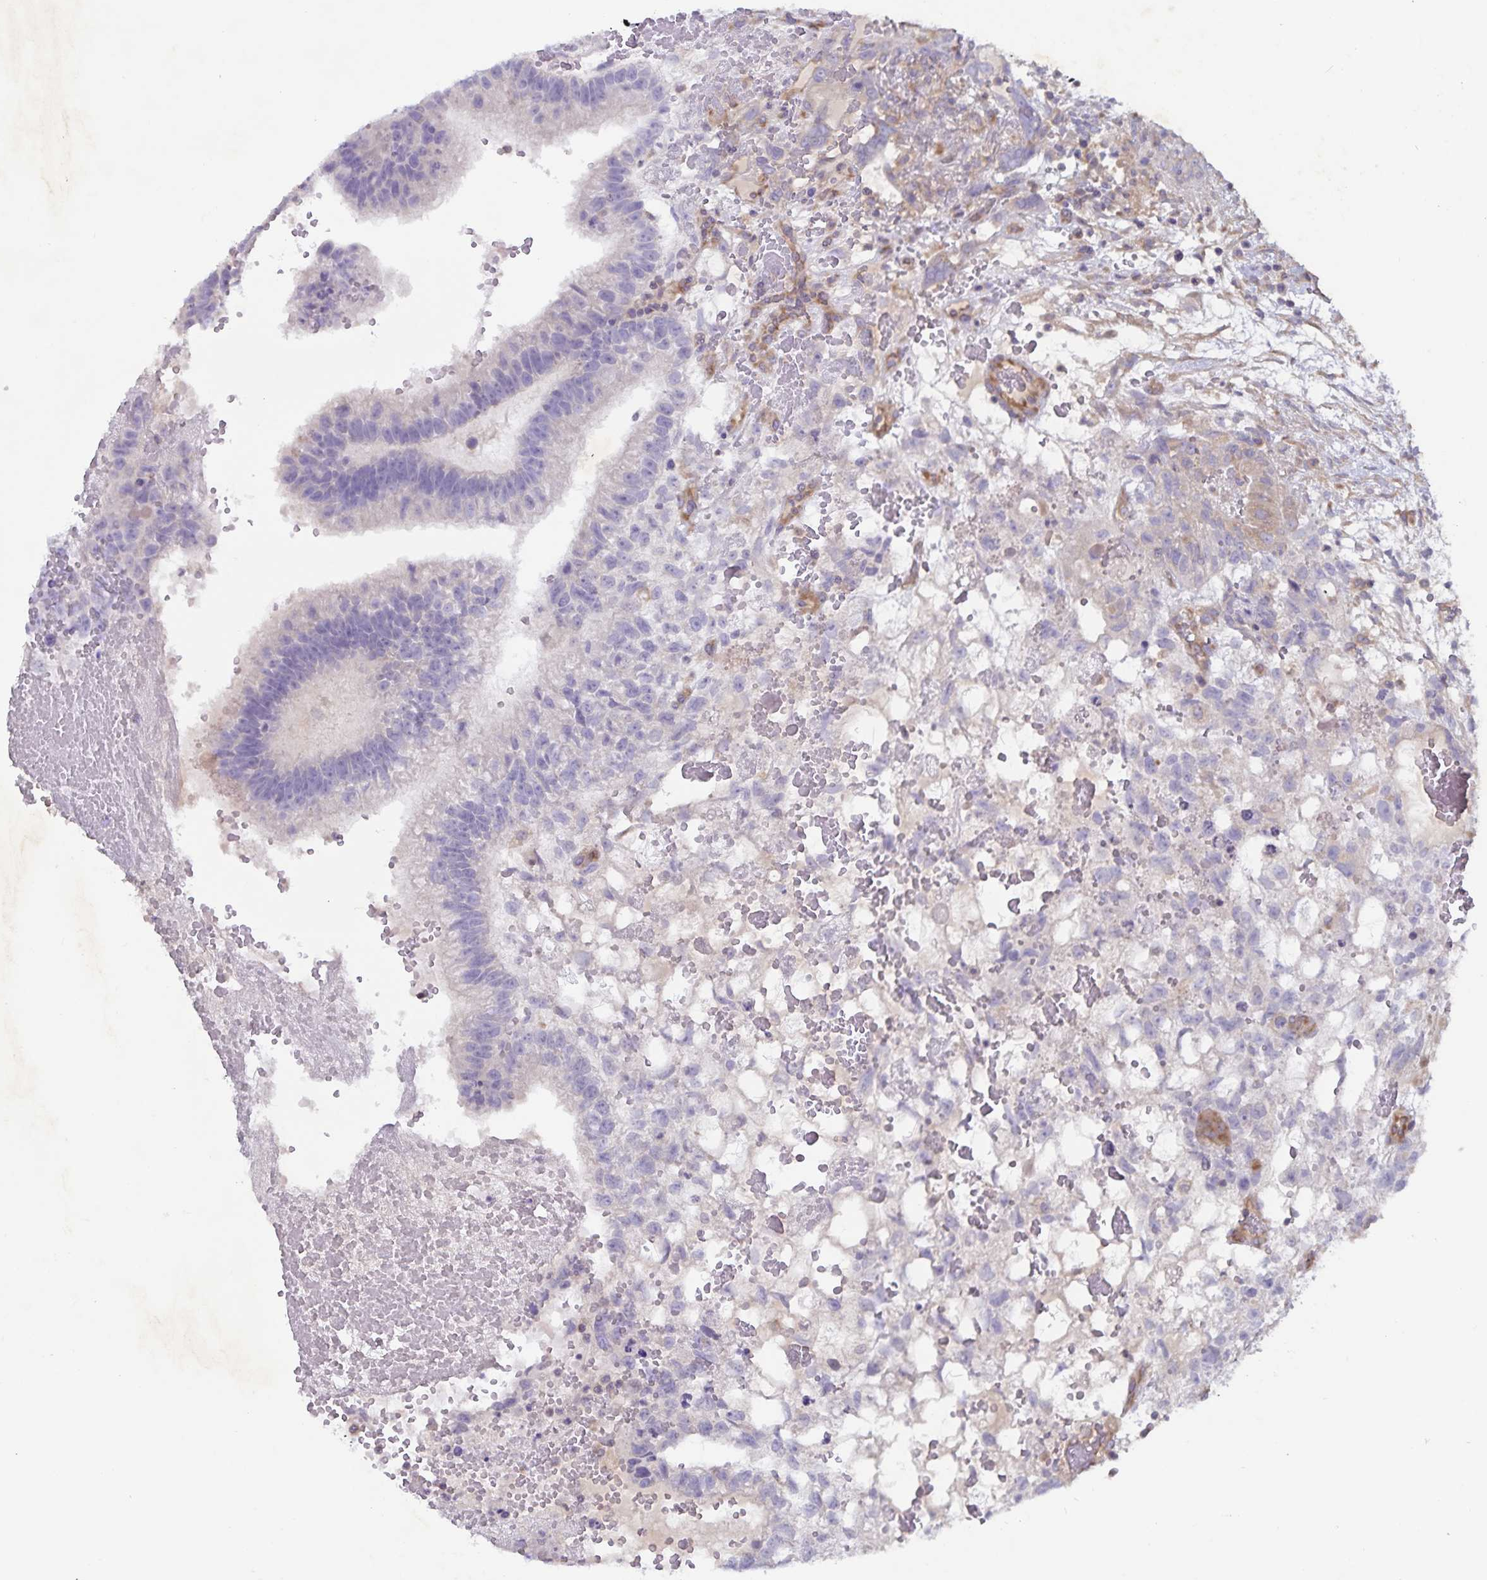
{"staining": {"intensity": "negative", "quantity": "none", "location": "none"}, "tissue": "testis cancer", "cell_type": "Tumor cells", "image_type": "cancer", "snomed": [{"axis": "morphology", "description": "Normal tissue, NOS"}, {"axis": "morphology", "description": "Carcinoma, Embryonal, NOS"}, {"axis": "topography", "description": "Testis"}], "caption": "Testis embryonal carcinoma was stained to show a protein in brown. There is no significant staining in tumor cells. The staining is performed using DAB brown chromogen with nuclei counter-stained in using hematoxylin.", "gene": "FAM120A", "patient": {"sex": "male", "age": 32}}